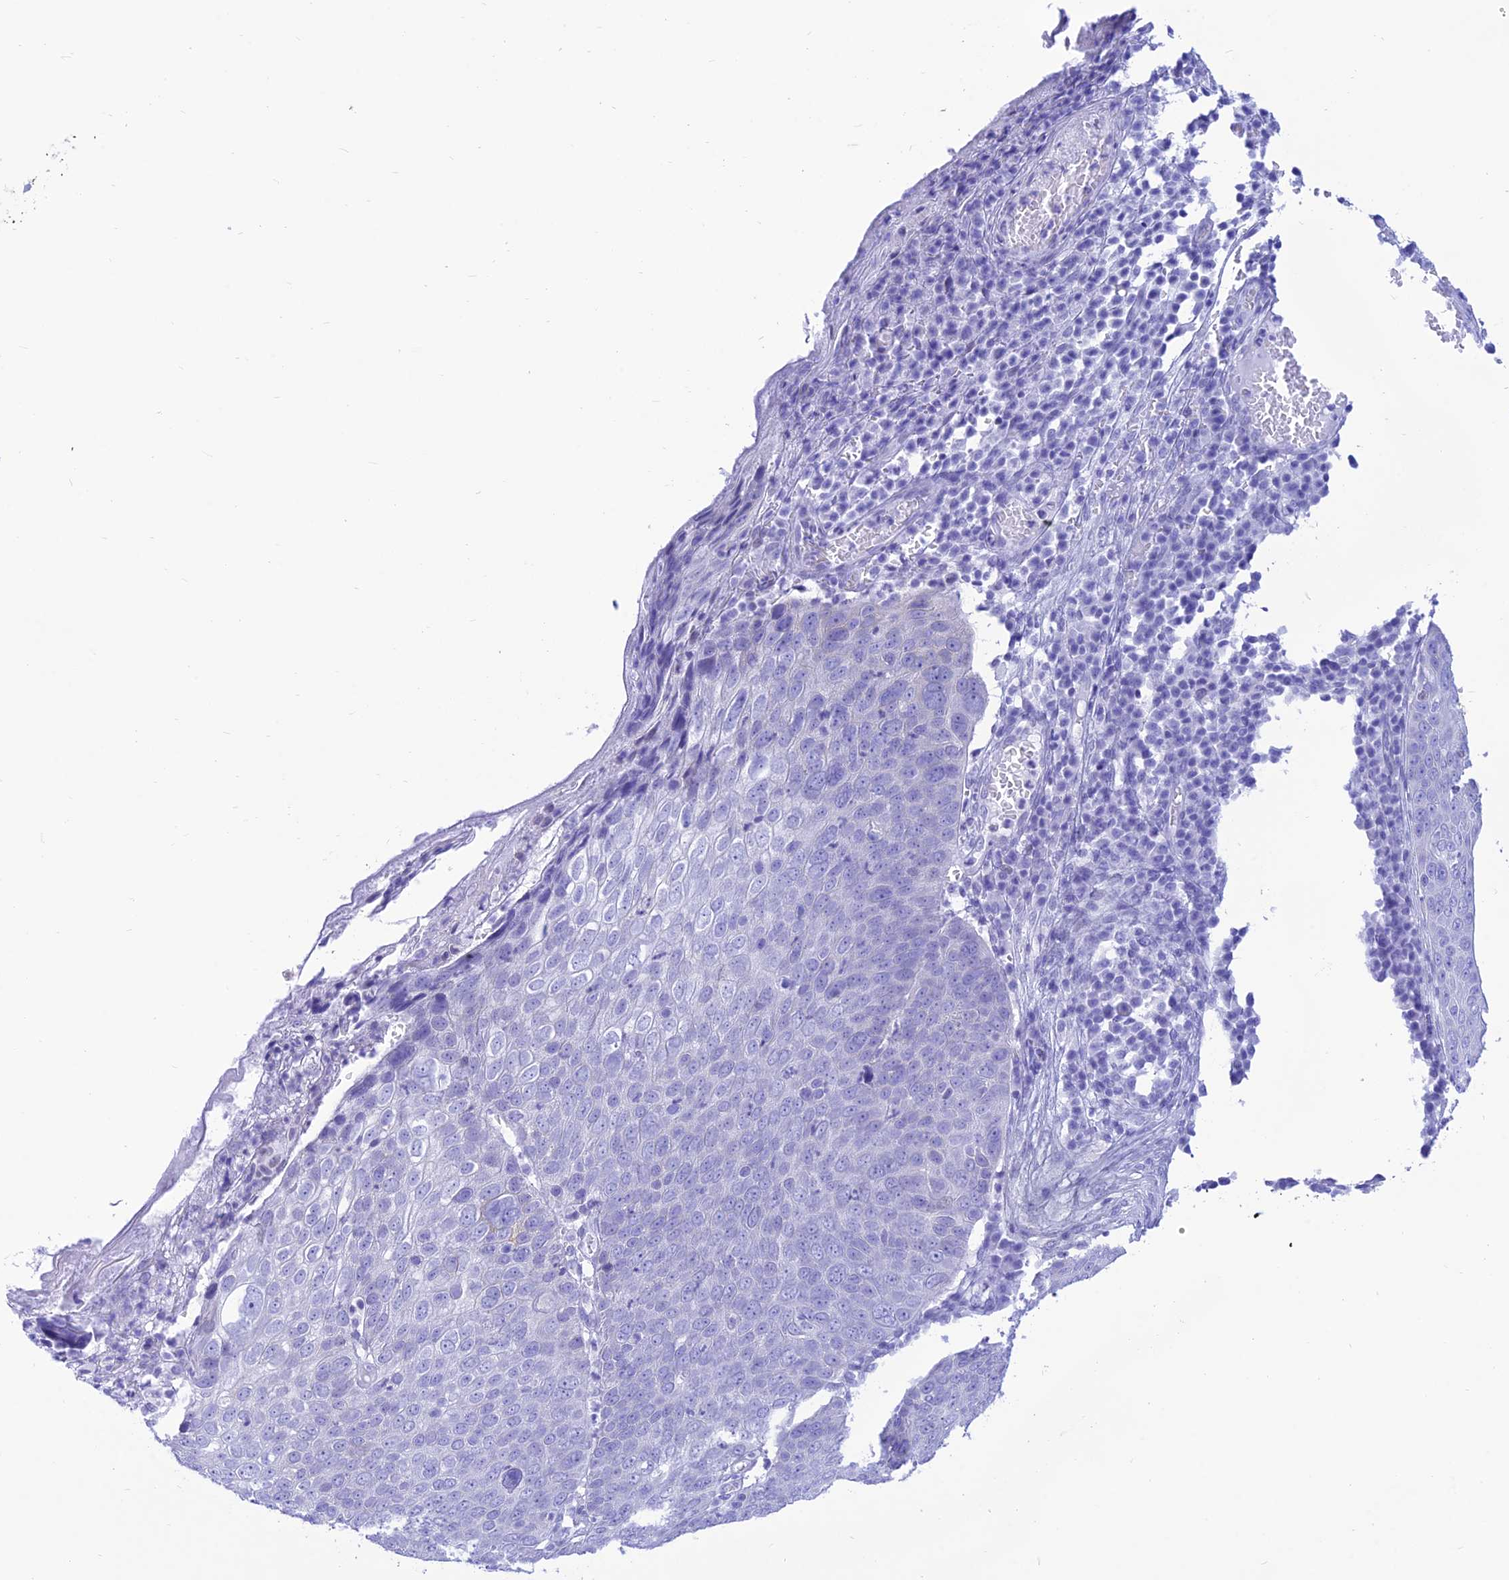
{"staining": {"intensity": "negative", "quantity": "none", "location": "none"}, "tissue": "skin cancer", "cell_type": "Tumor cells", "image_type": "cancer", "snomed": [{"axis": "morphology", "description": "Squamous cell carcinoma, NOS"}, {"axis": "topography", "description": "Skin"}], "caption": "Photomicrograph shows no protein positivity in tumor cells of skin cancer (squamous cell carcinoma) tissue. (IHC, brightfield microscopy, high magnification).", "gene": "PRNP", "patient": {"sex": "male", "age": 71}}